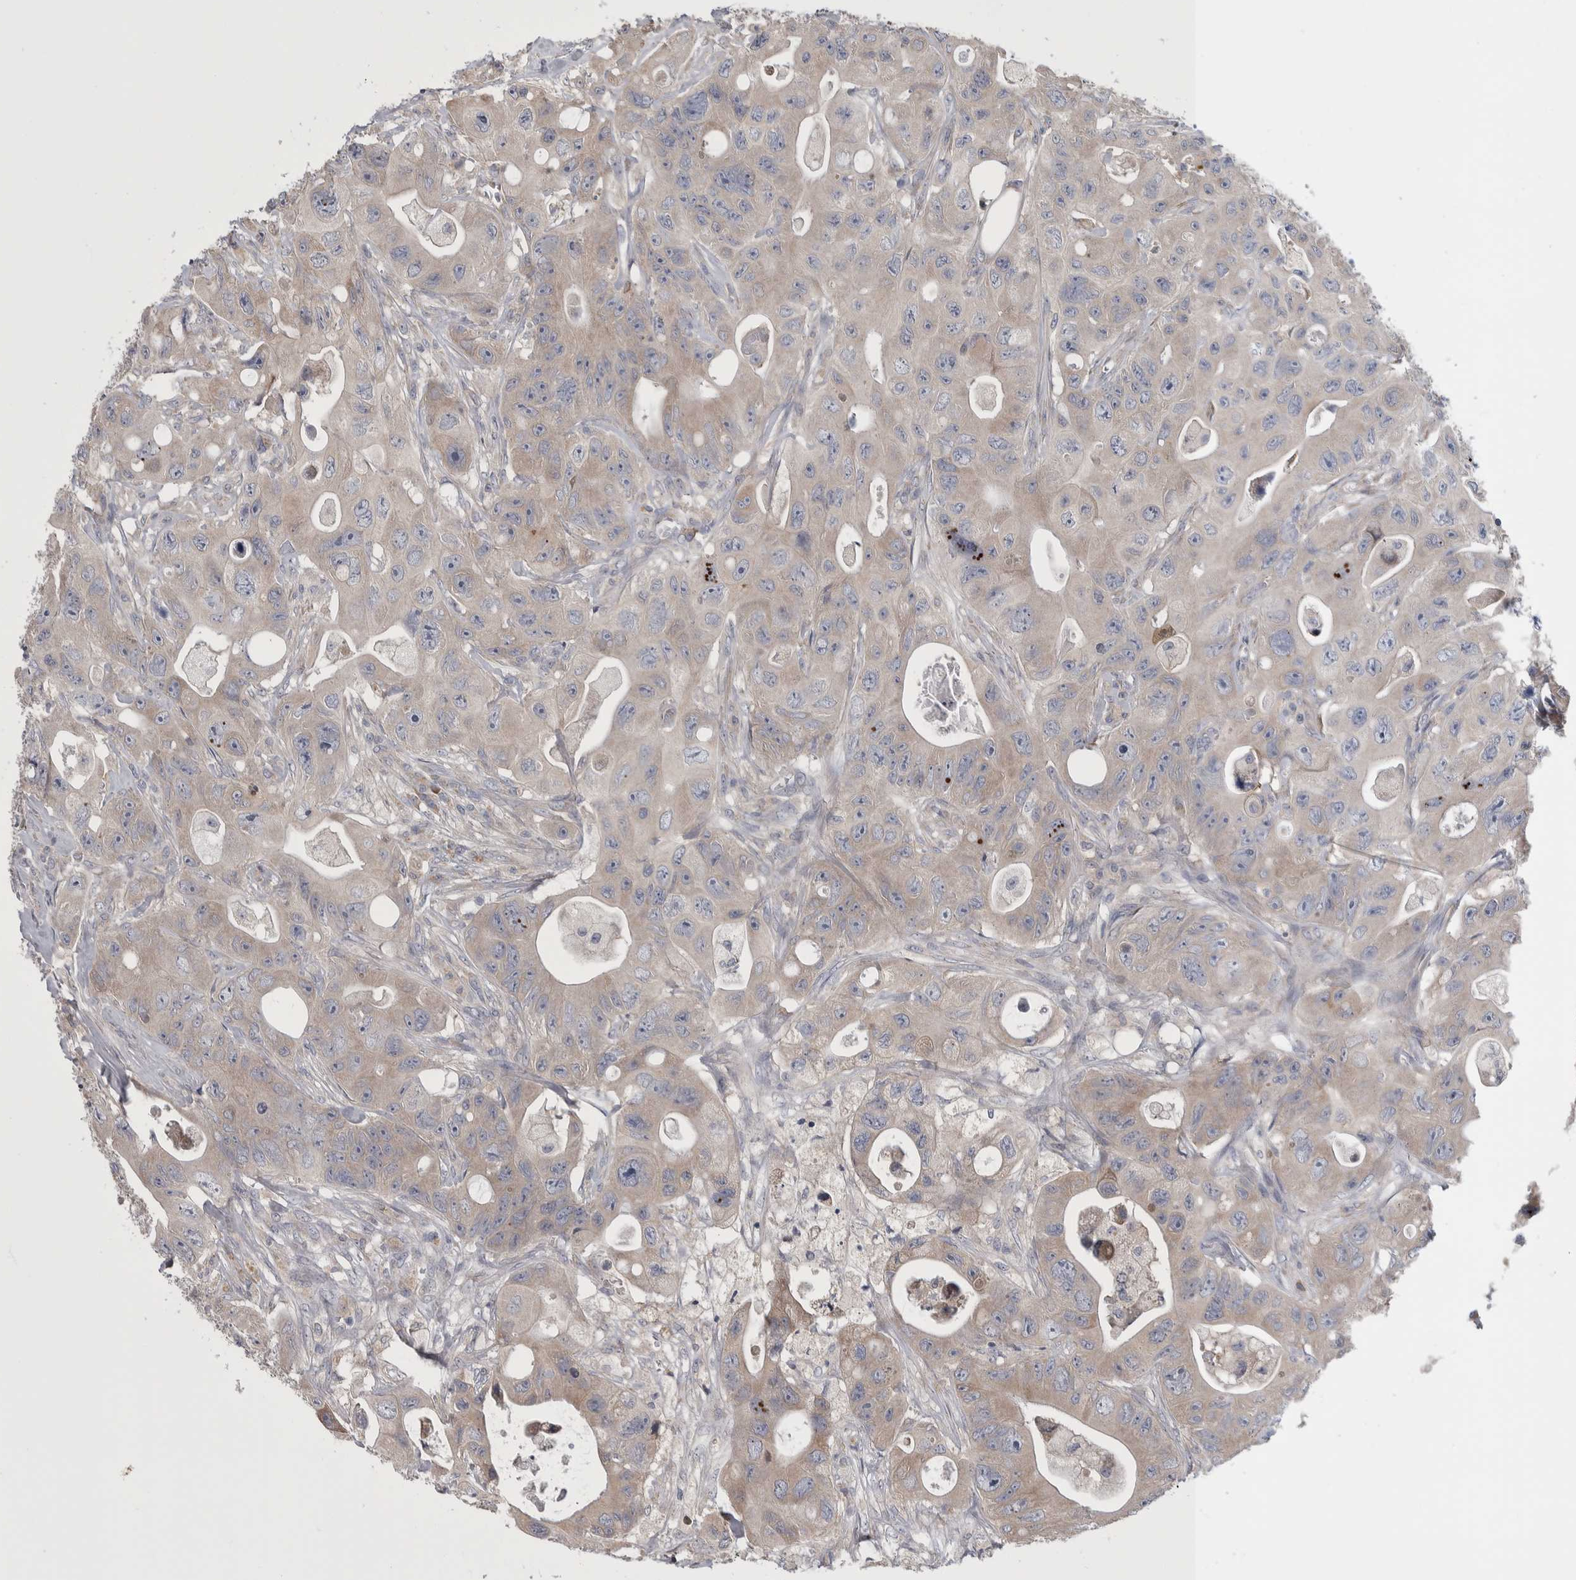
{"staining": {"intensity": "strong", "quantity": "<25%", "location": "cytoplasmic/membranous,nuclear"}, "tissue": "colorectal cancer", "cell_type": "Tumor cells", "image_type": "cancer", "snomed": [{"axis": "morphology", "description": "Adenocarcinoma, NOS"}, {"axis": "topography", "description": "Colon"}], "caption": "Protein staining shows strong cytoplasmic/membranous and nuclear positivity in about <25% of tumor cells in colorectal cancer.", "gene": "IBTK", "patient": {"sex": "female", "age": 46}}